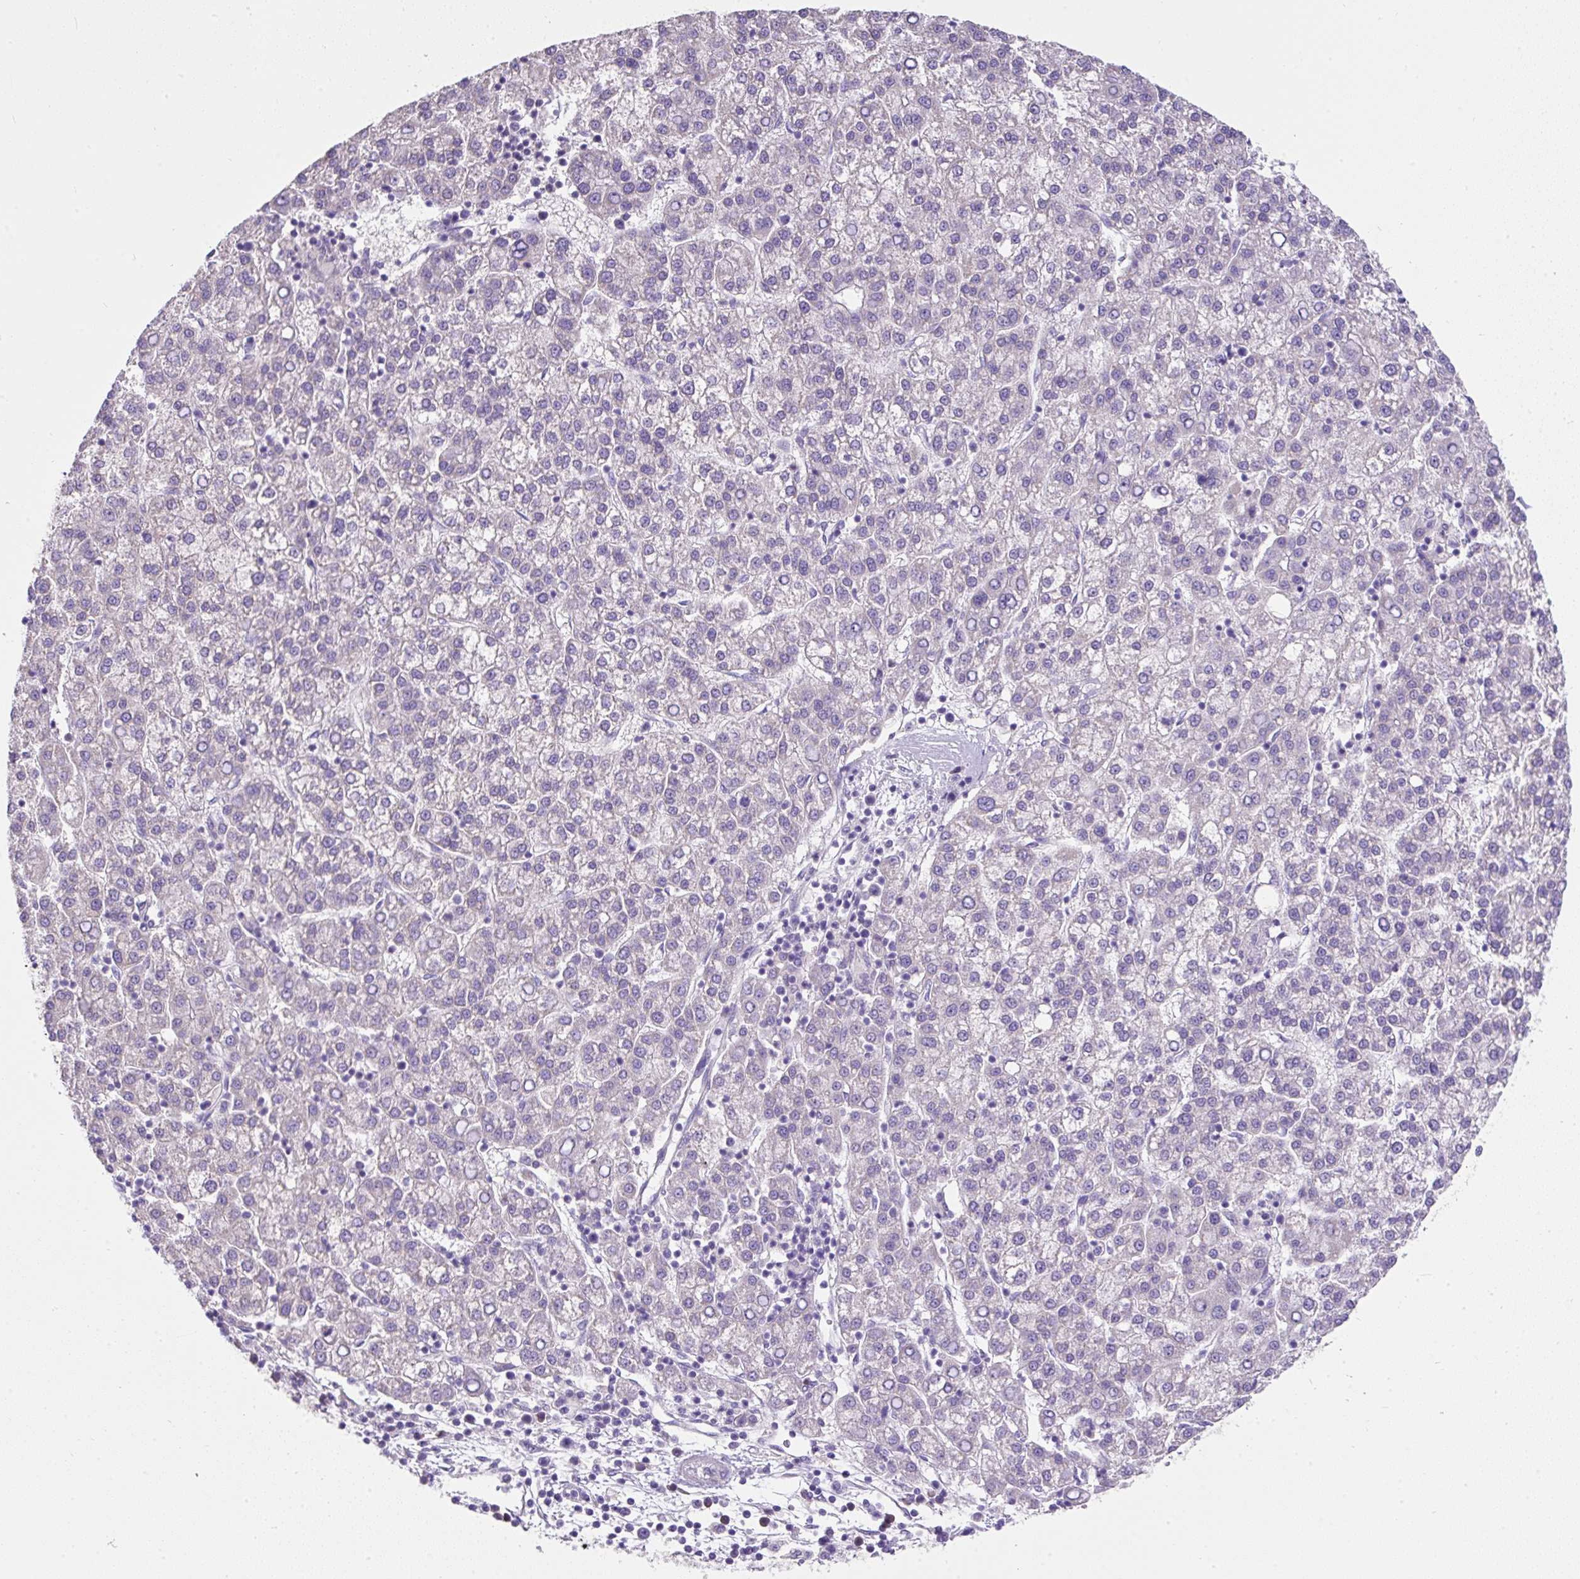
{"staining": {"intensity": "negative", "quantity": "none", "location": "none"}, "tissue": "liver cancer", "cell_type": "Tumor cells", "image_type": "cancer", "snomed": [{"axis": "morphology", "description": "Carcinoma, Hepatocellular, NOS"}, {"axis": "topography", "description": "Liver"}], "caption": "Tumor cells are negative for brown protein staining in liver cancer.", "gene": "SUSD5", "patient": {"sex": "female", "age": 58}}